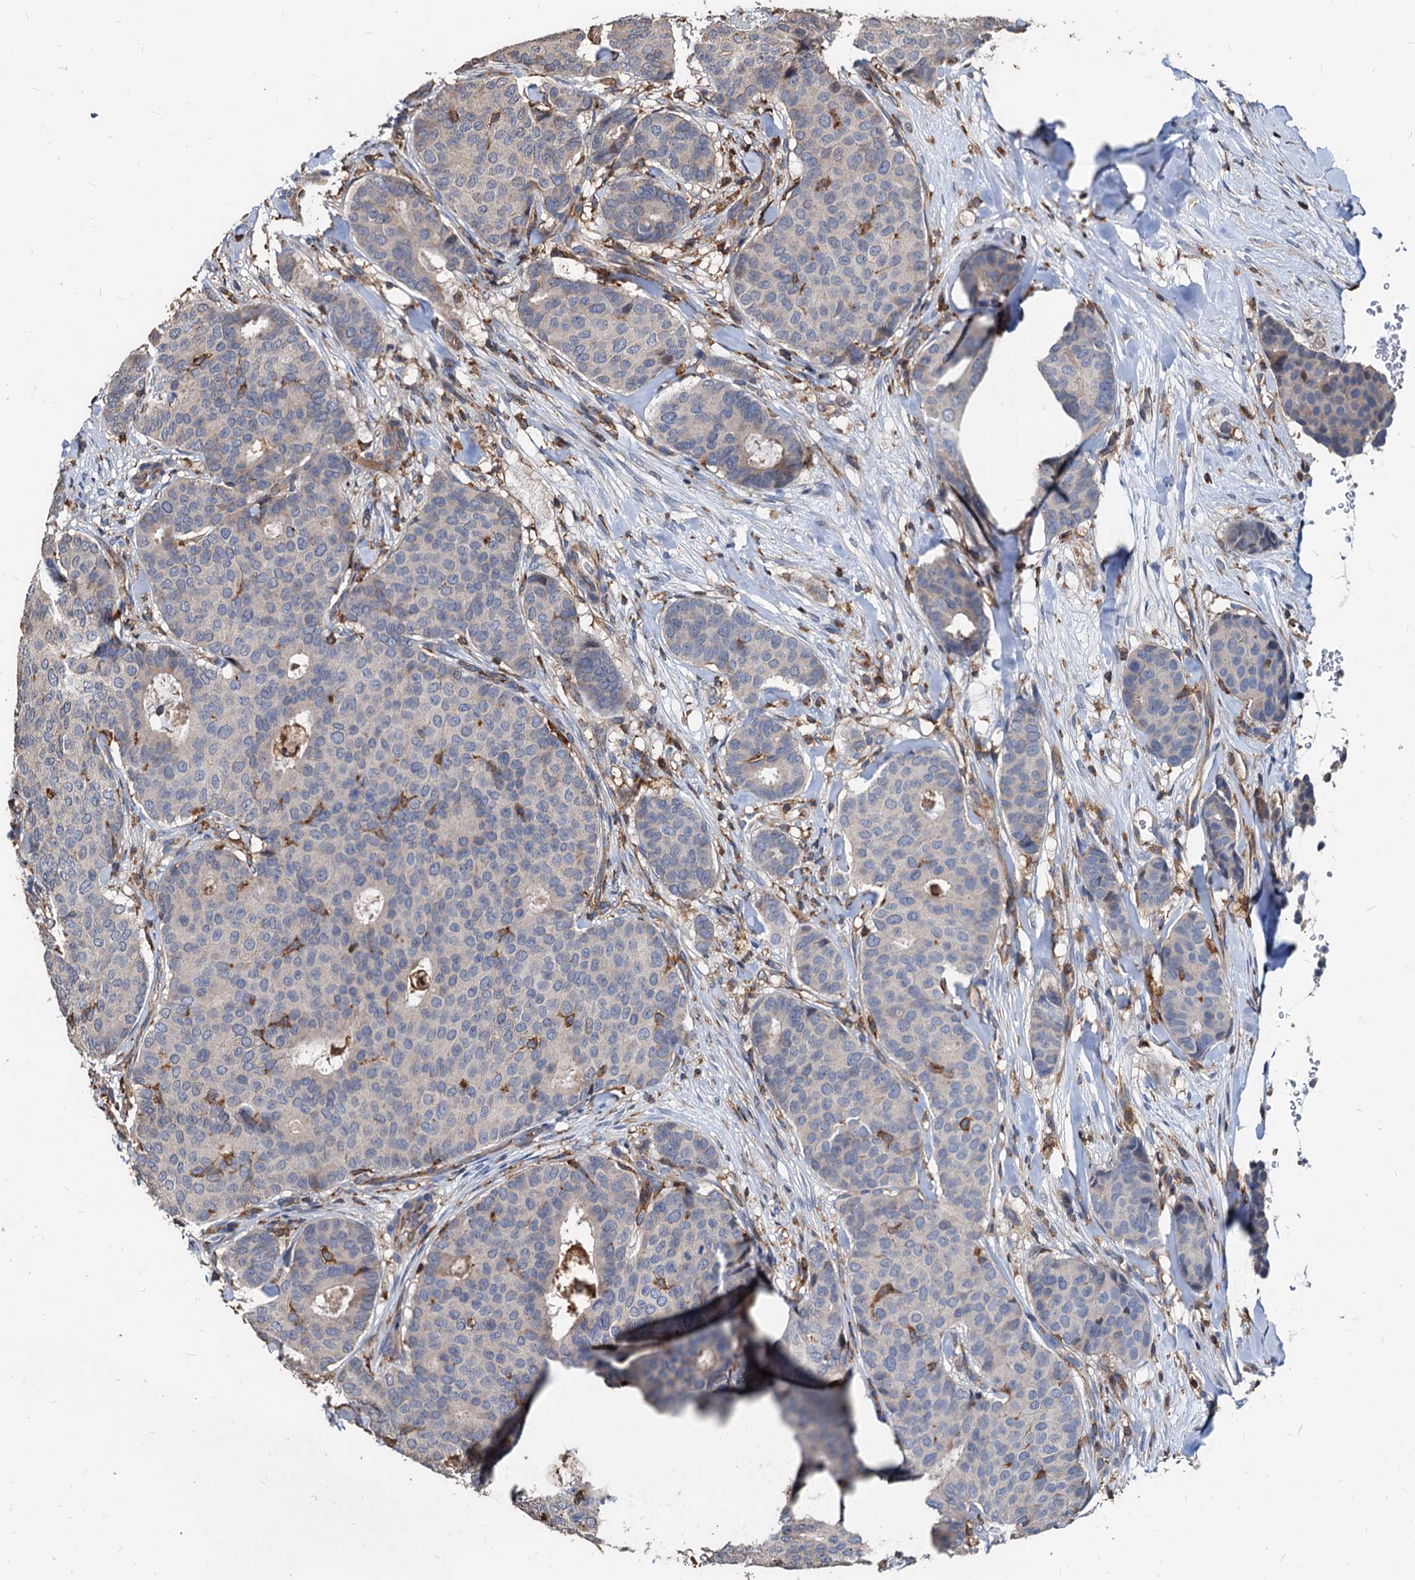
{"staining": {"intensity": "negative", "quantity": "none", "location": "none"}, "tissue": "breast cancer", "cell_type": "Tumor cells", "image_type": "cancer", "snomed": [{"axis": "morphology", "description": "Duct carcinoma"}, {"axis": "topography", "description": "Breast"}], "caption": "Tumor cells show no significant staining in breast intraductal carcinoma.", "gene": "LCP2", "patient": {"sex": "female", "age": 75}}